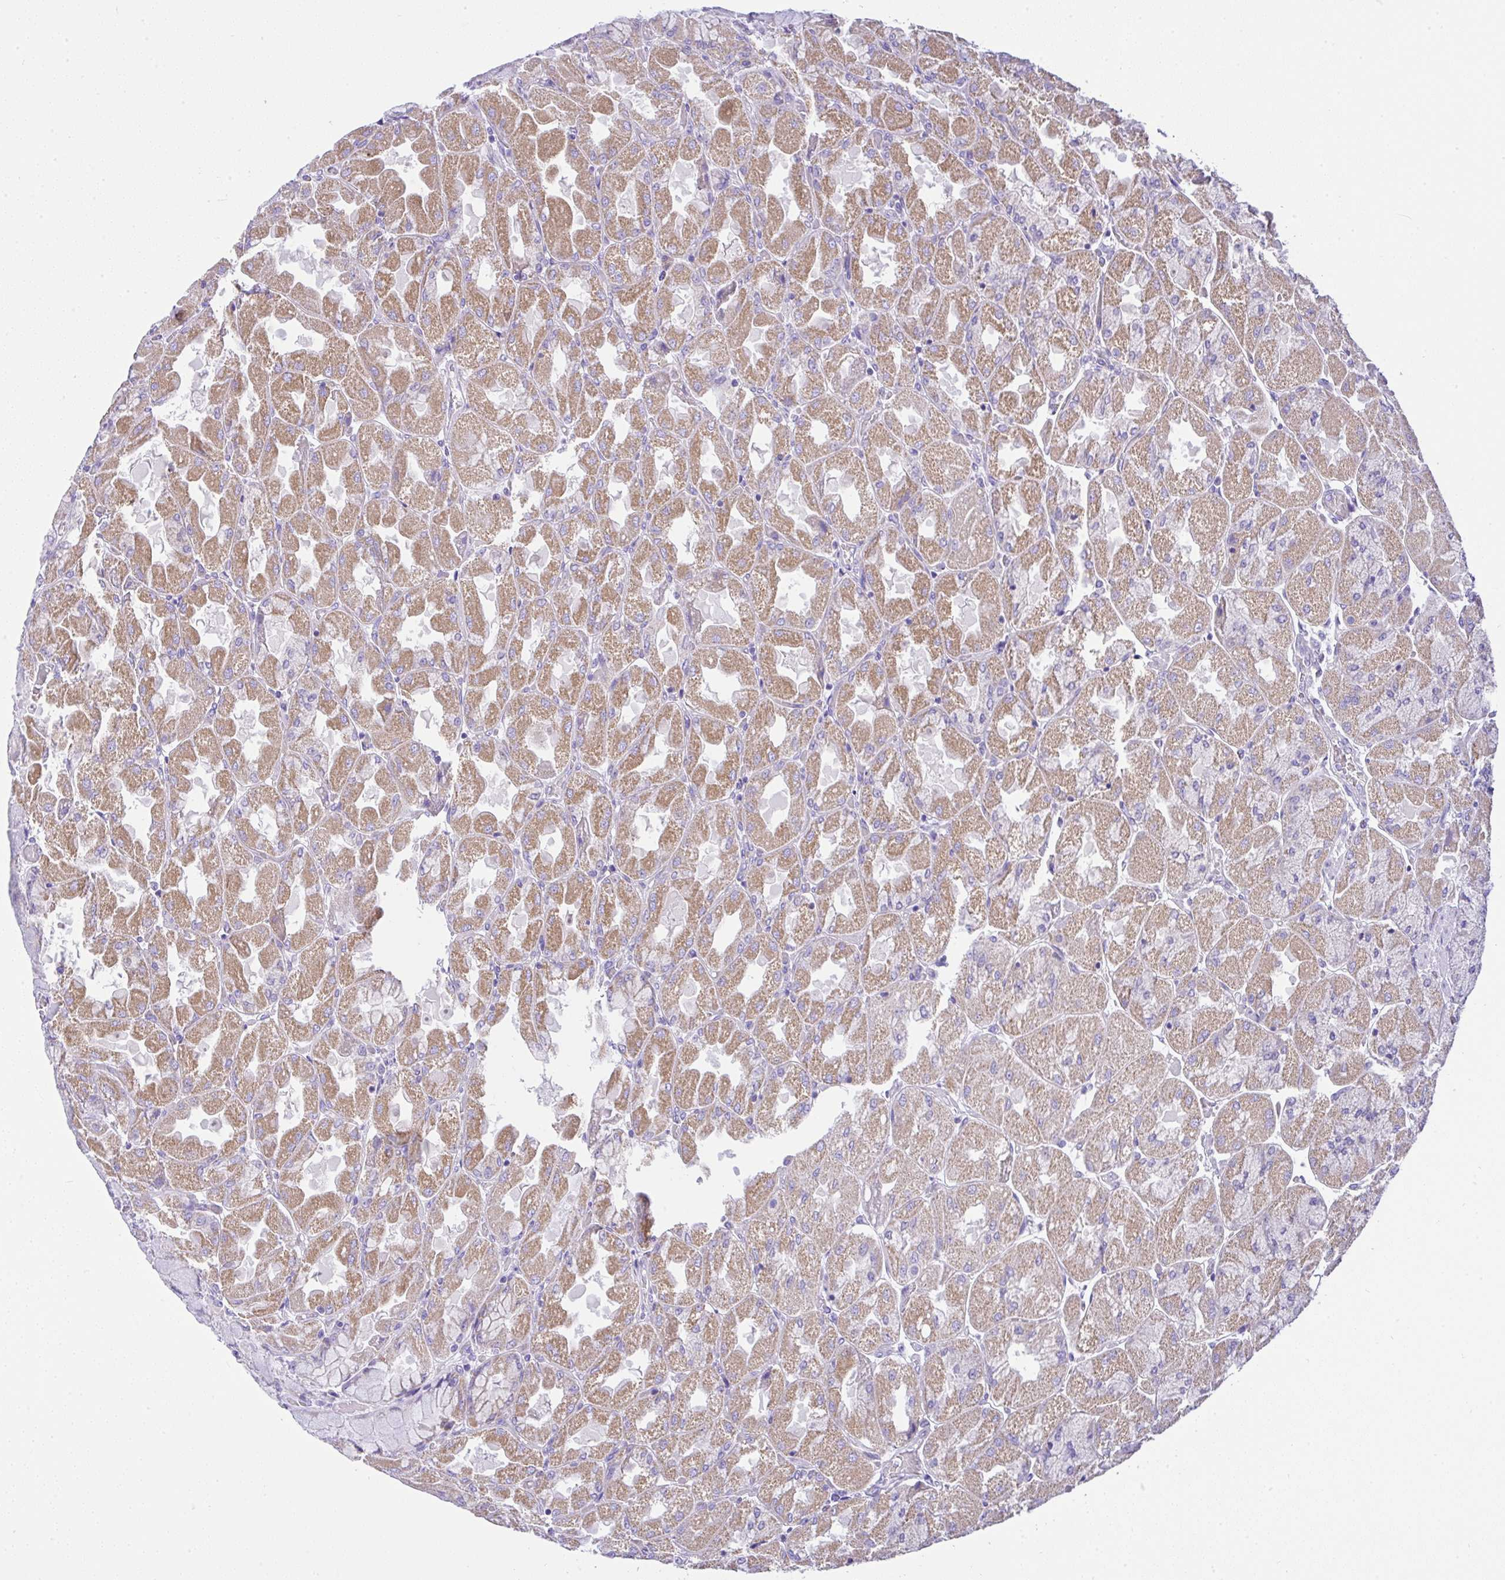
{"staining": {"intensity": "moderate", "quantity": "25%-75%", "location": "cytoplasmic/membranous"}, "tissue": "stomach", "cell_type": "Glandular cells", "image_type": "normal", "snomed": [{"axis": "morphology", "description": "Normal tissue, NOS"}, {"axis": "topography", "description": "Stomach"}], "caption": "A micrograph of stomach stained for a protein demonstrates moderate cytoplasmic/membranous brown staining in glandular cells. (brown staining indicates protein expression, while blue staining denotes nuclei).", "gene": "SLC13A1", "patient": {"sex": "female", "age": 61}}